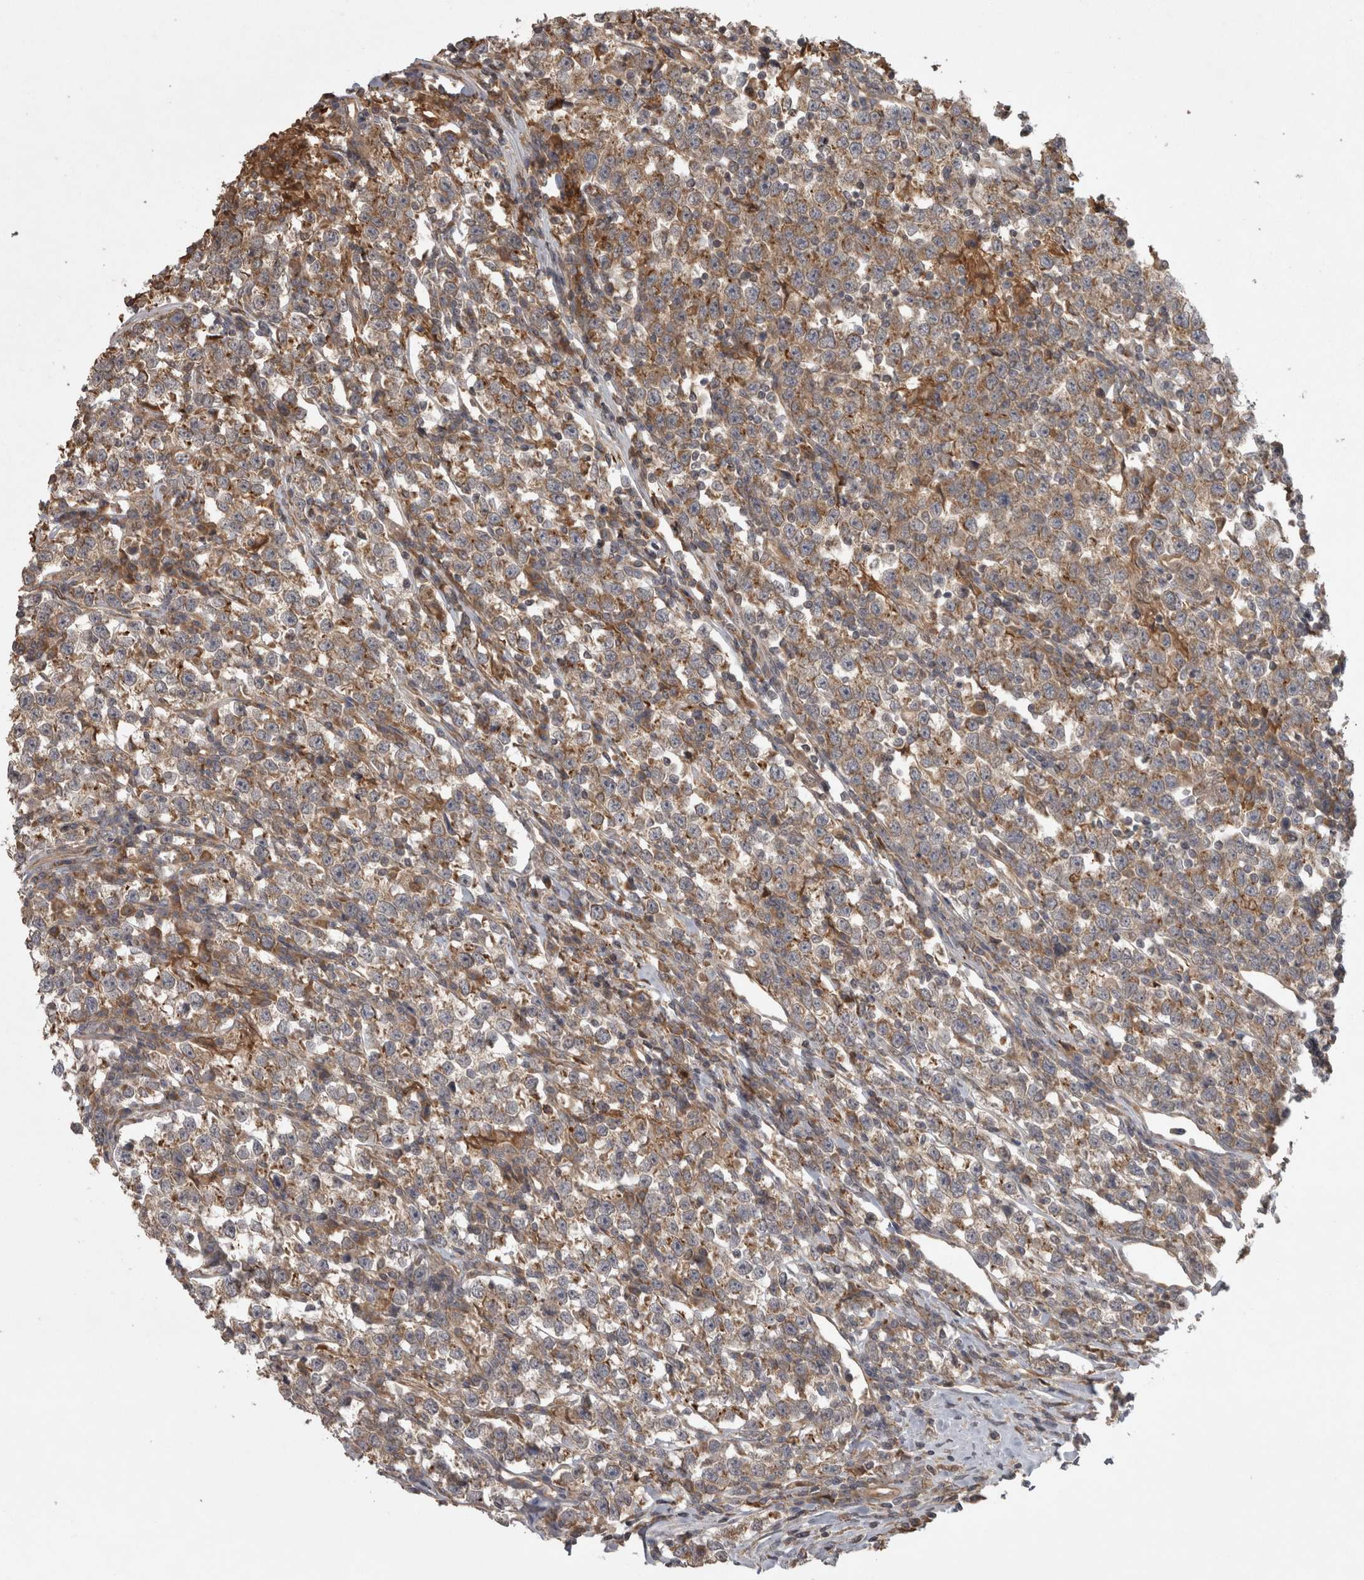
{"staining": {"intensity": "moderate", "quantity": ">75%", "location": "cytoplasmic/membranous"}, "tissue": "testis cancer", "cell_type": "Tumor cells", "image_type": "cancer", "snomed": [{"axis": "morphology", "description": "Normal tissue, NOS"}, {"axis": "morphology", "description": "Seminoma, NOS"}, {"axis": "topography", "description": "Testis"}], "caption": "This is an image of immunohistochemistry (IHC) staining of testis seminoma, which shows moderate staining in the cytoplasmic/membranous of tumor cells.", "gene": "MICU3", "patient": {"sex": "male", "age": 43}}